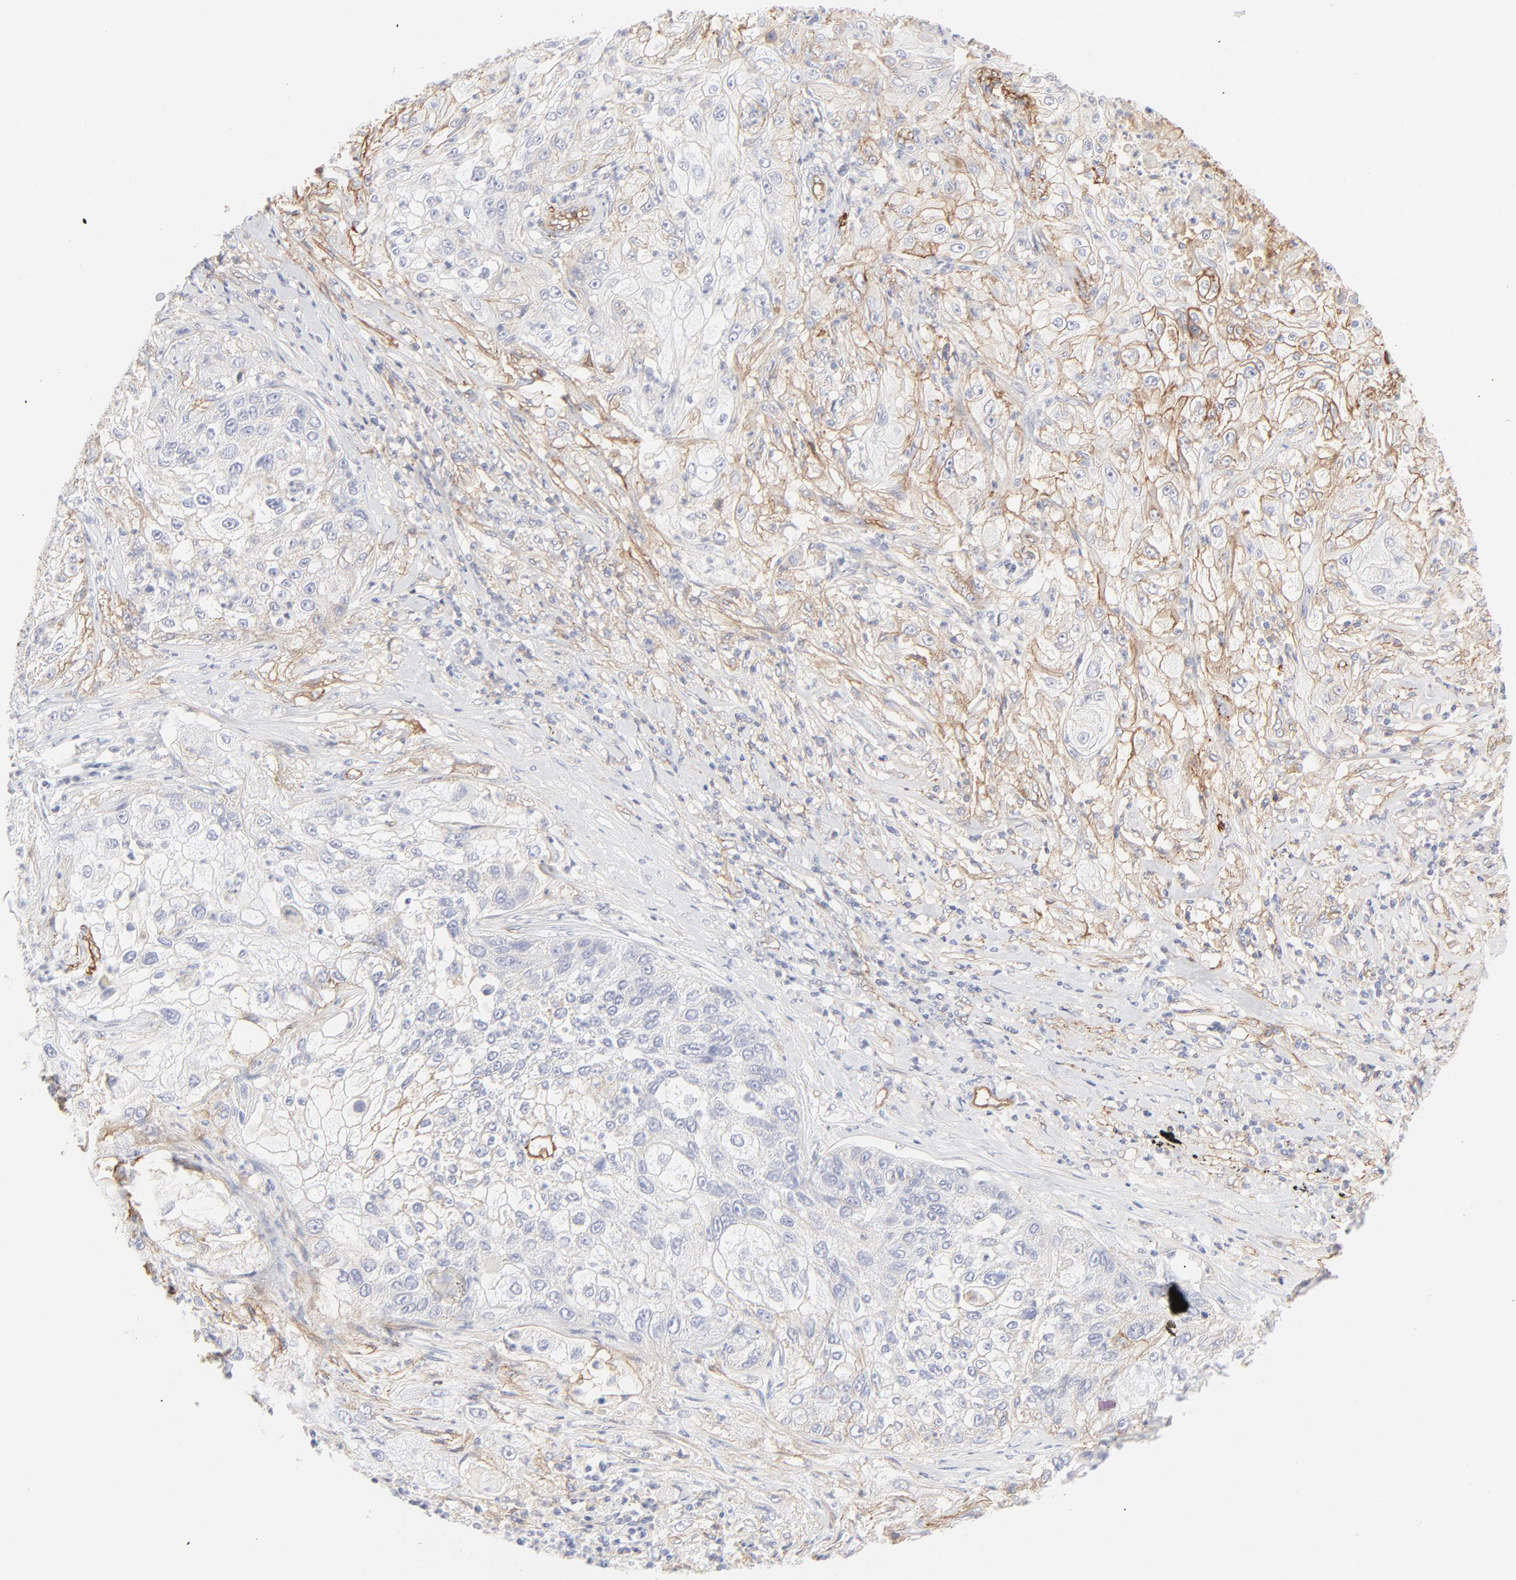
{"staining": {"intensity": "weak", "quantity": "<25%", "location": "cytoplasmic/membranous"}, "tissue": "lung cancer", "cell_type": "Tumor cells", "image_type": "cancer", "snomed": [{"axis": "morphology", "description": "Inflammation, NOS"}, {"axis": "morphology", "description": "Squamous cell carcinoma, NOS"}, {"axis": "topography", "description": "Lymph node"}, {"axis": "topography", "description": "Soft tissue"}, {"axis": "topography", "description": "Lung"}], "caption": "This micrograph is of squamous cell carcinoma (lung) stained with immunohistochemistry (IHC) to label a protein in brown with the nuclei are counter-stained blue. There is no staining in tumor cells.", "gene": "ITGA5", "patient": {"sex": "male", "age": 66}}